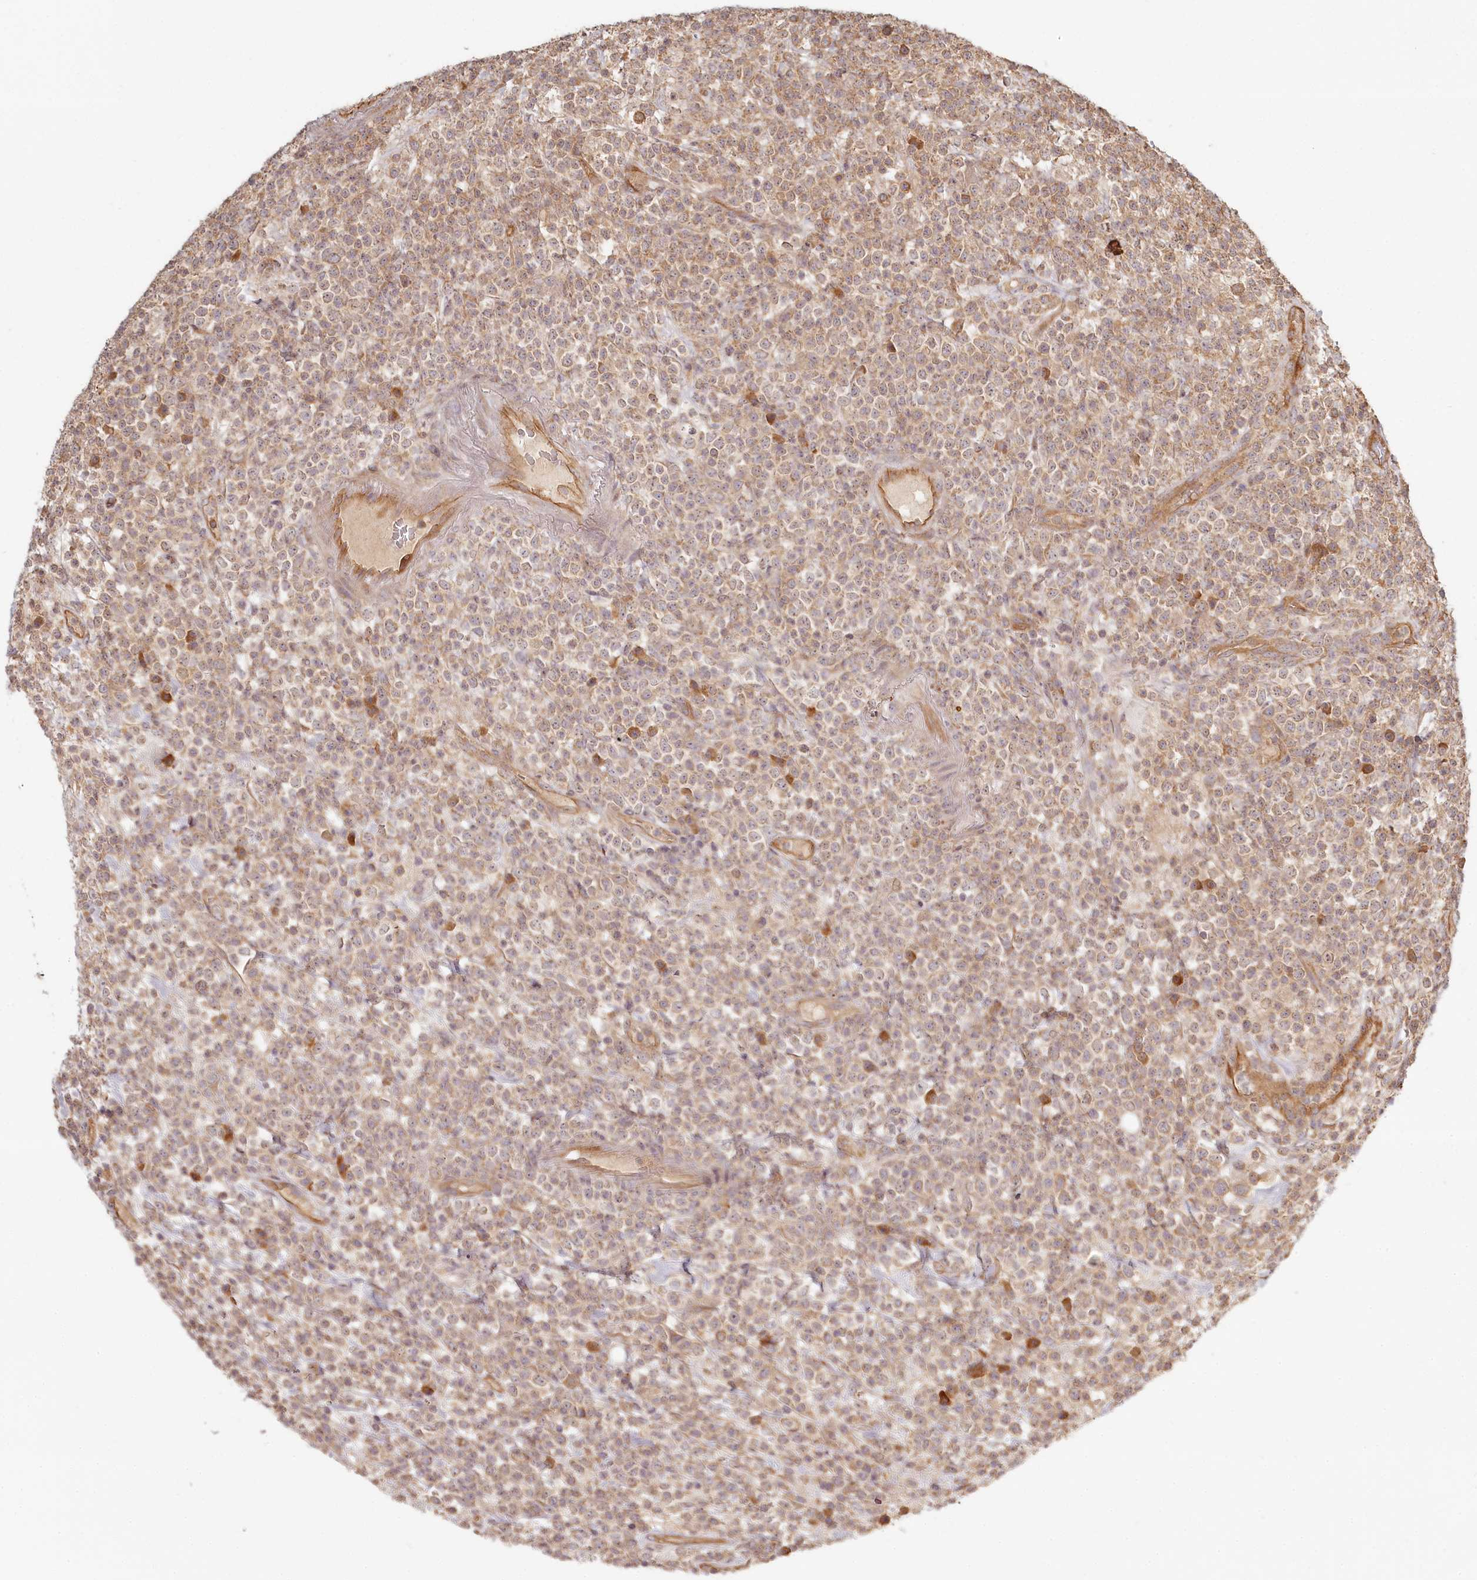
{"staining": {"intensity": "weak", "quantity": ">75%", "location": "cytoplasmic/membranous"}, "tissue": "lymphoma", "cell_type": "Tumor cells", "image_type": "cancer", "snomed": [{"axis": "morphology", "description": "Malignant lymphoma, non-Hodgkin's type, High grade"}, {"axis": "topography", "description": "Colon"}], "caption": "The photomicrograph demonstrates a brown stain indicating the presence of a protein in the cytoplasmic/membranous of tumor cells in lymphoma. (Stains: DAB in brown, nuclei in blue, Microscopy: brightfield microscopy at high magnification).", "gene": "TMIE", "patient": {"sex": "female", "age": 53}}